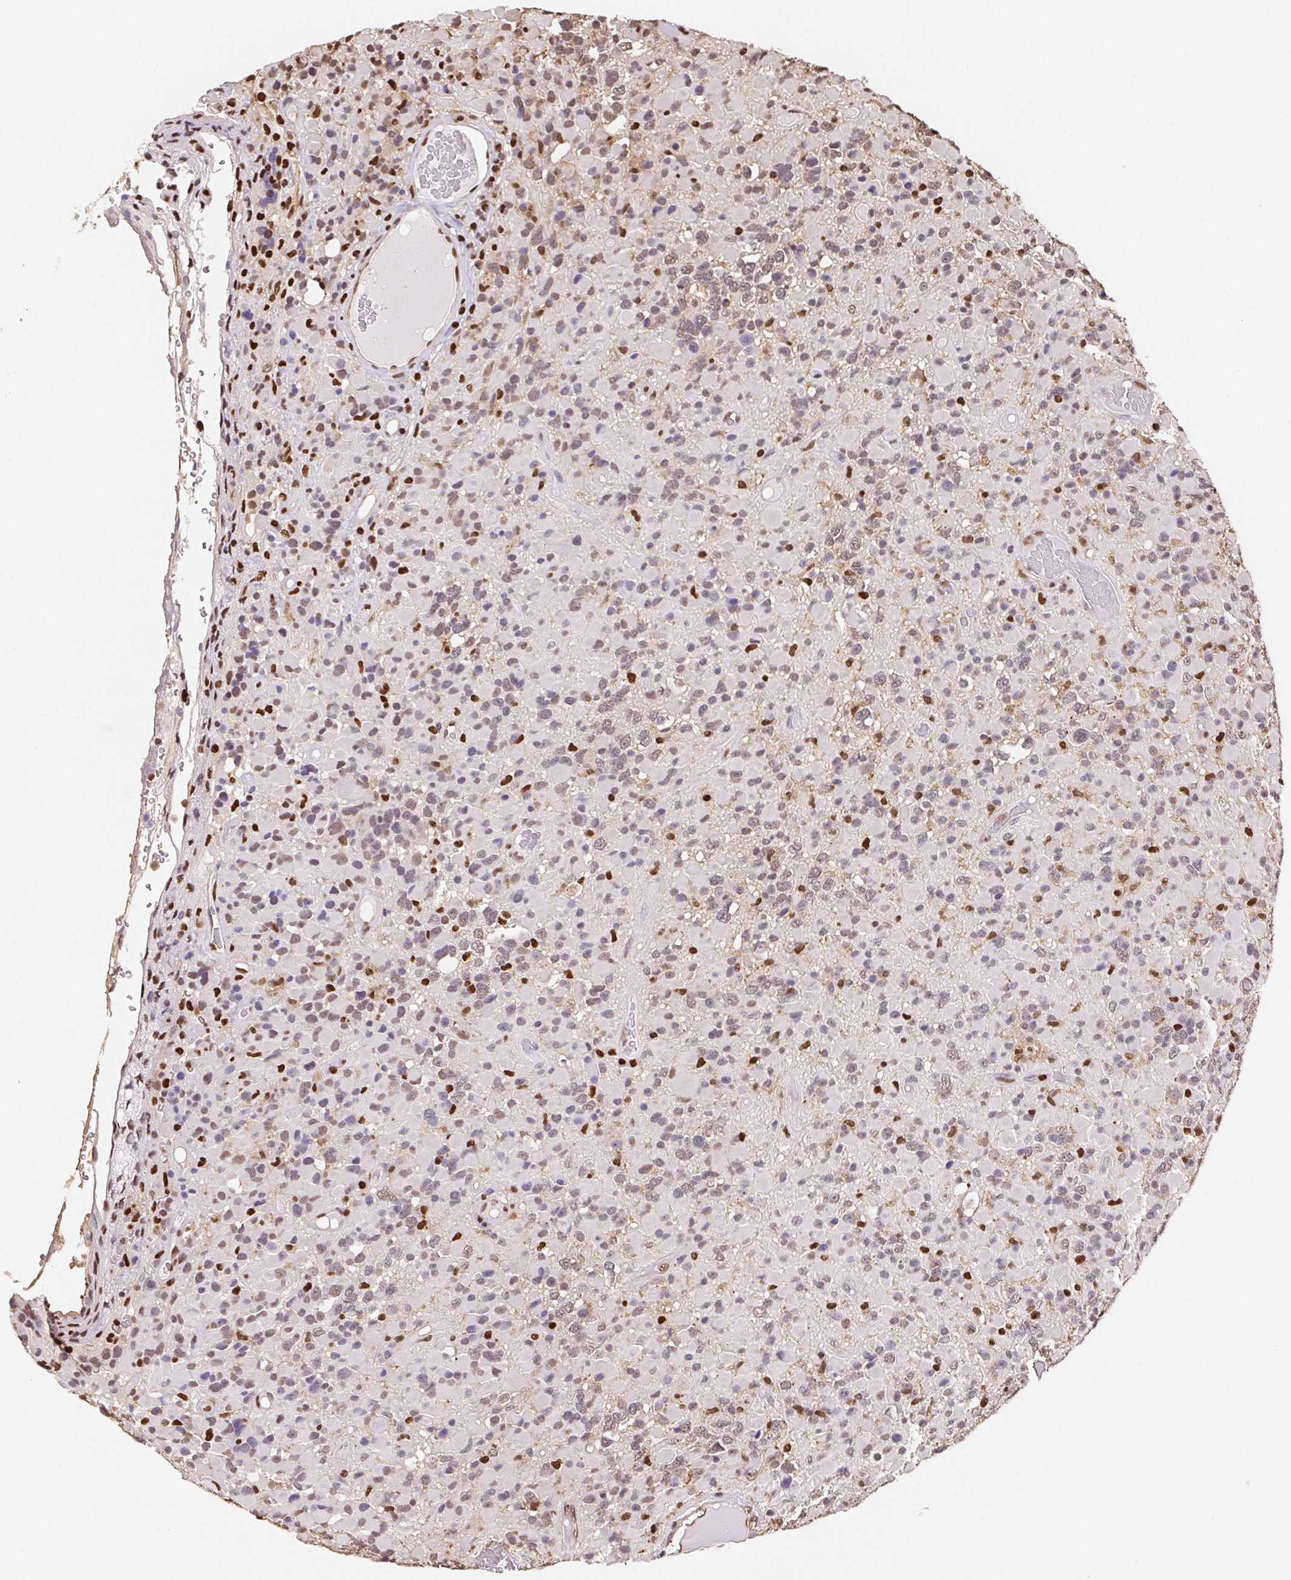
{"staining": {"intensity": "weak", "quantity": "<25%", "location": "nuclear"}, "tissue": "glioma", "cell_type": "Tumor cells", "image_type": "cancer", "snomed": [{"axis": "morphology", "description": "Glioma, malignant, High grade"}, {"axis": "topography", "description": "Brain"}], "caption": "IHC of glioma reveals no staining in tumor cells.", "gene": "SET", "patient": {"sex": "female", "age": 40}}